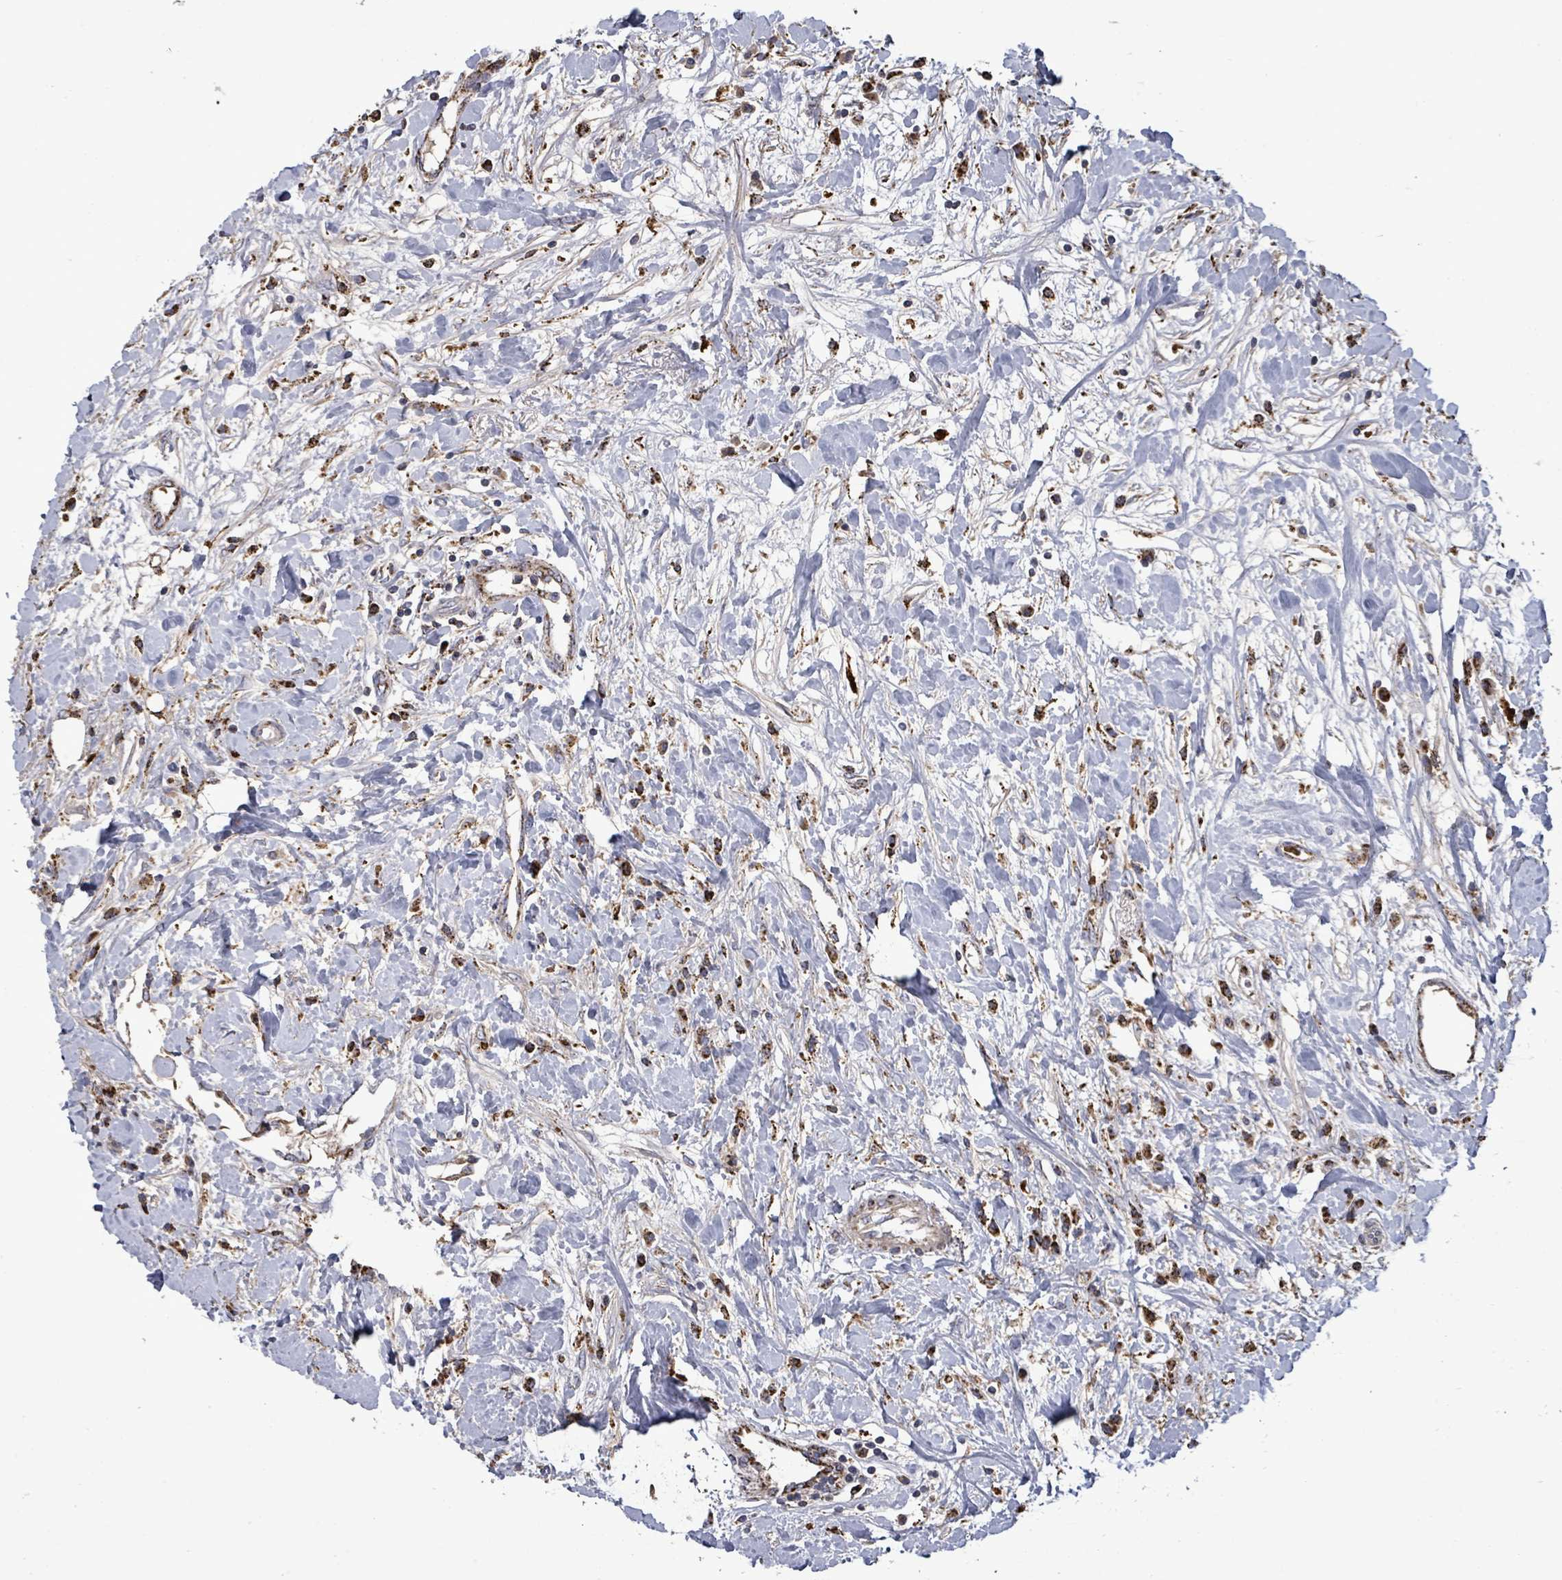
{"staining": {"intensity": "strong", "quantity": ">75%", "location": "cytoplasmic/membranous"}, "tissue": "breast cancer", "cell_type": "Tumor cells", "image_type": "cancer", "snomed": [{"axis": "morphology", "description": "Duct carcinoma"}, {"axis": "topography", "description": "Breast"}], "caption": "Strong cytoplasmic/membranous expression is identified in about >75% of tumor cells in intraductal carcinoma (breast). The staining was performed using DAB (3,3'-diaminobenzidine) to visualize the protein expression in brown, while the nuclei were stained in blue with hematoxylin (Magnification: 20x).", "gene": "MTMR12", "patient": {"sex": "female", "age": 61}}